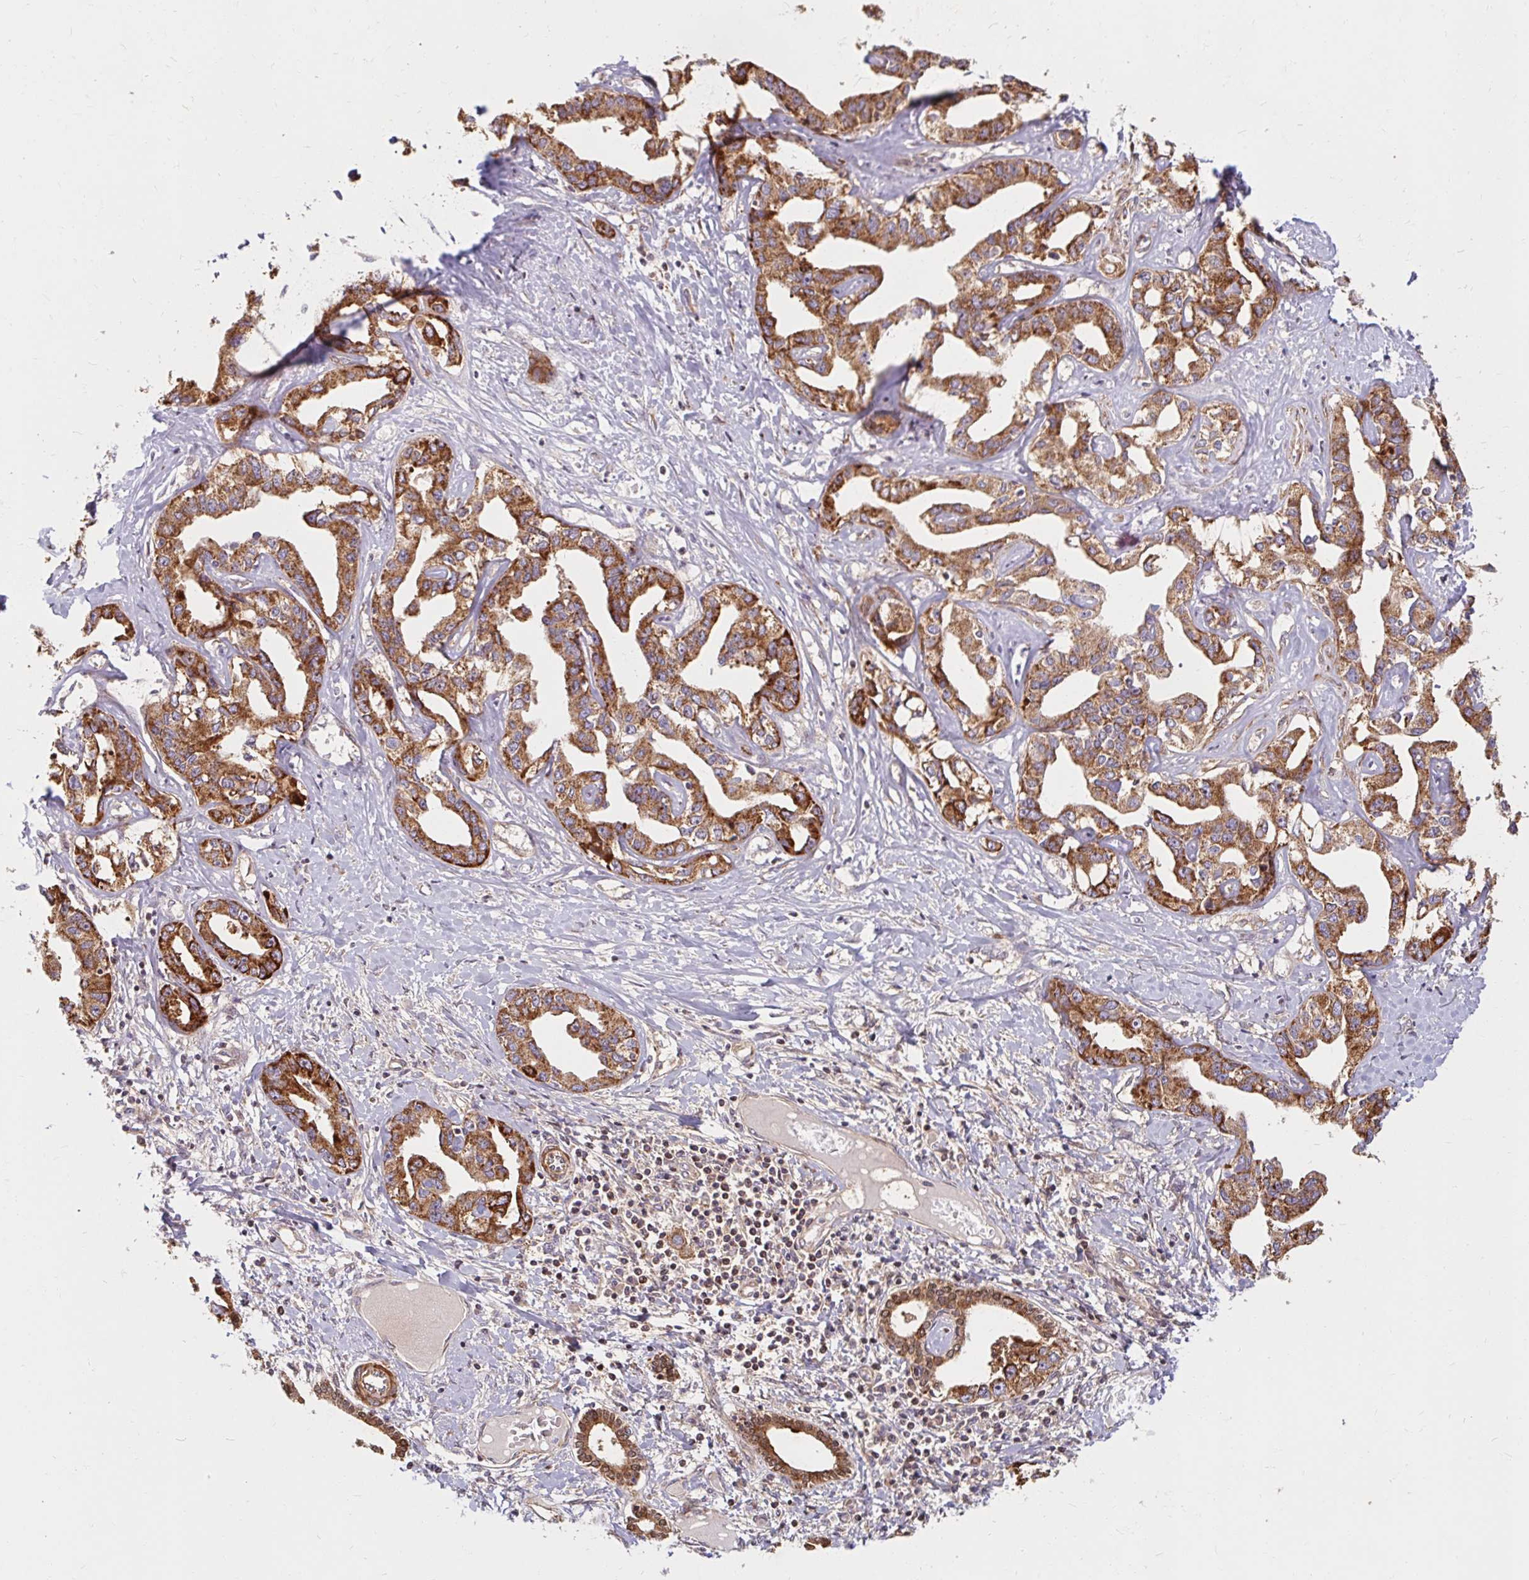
{"staining": {"intensity": "strong", "quantity": ">75%", "location": "cytoplasmic/membranous"}, "tissue": "liver cancer", "cell_type": "Tumor cells", "image_type": "cancer", "snomed": [{"axis": "morphology", "description": "Cholangiocarcinoma"}, {"axis": "topography", "description": "Liver"}], "caption": "Immunohistochemical staining of human liver cholangiocarcinoma demonstrates high levels of strong cytoplasmic/membranous staining in approximately >75% of tumor cells.", "gene": "BTF3", "patient": {"sex": "male", "age": 59}}